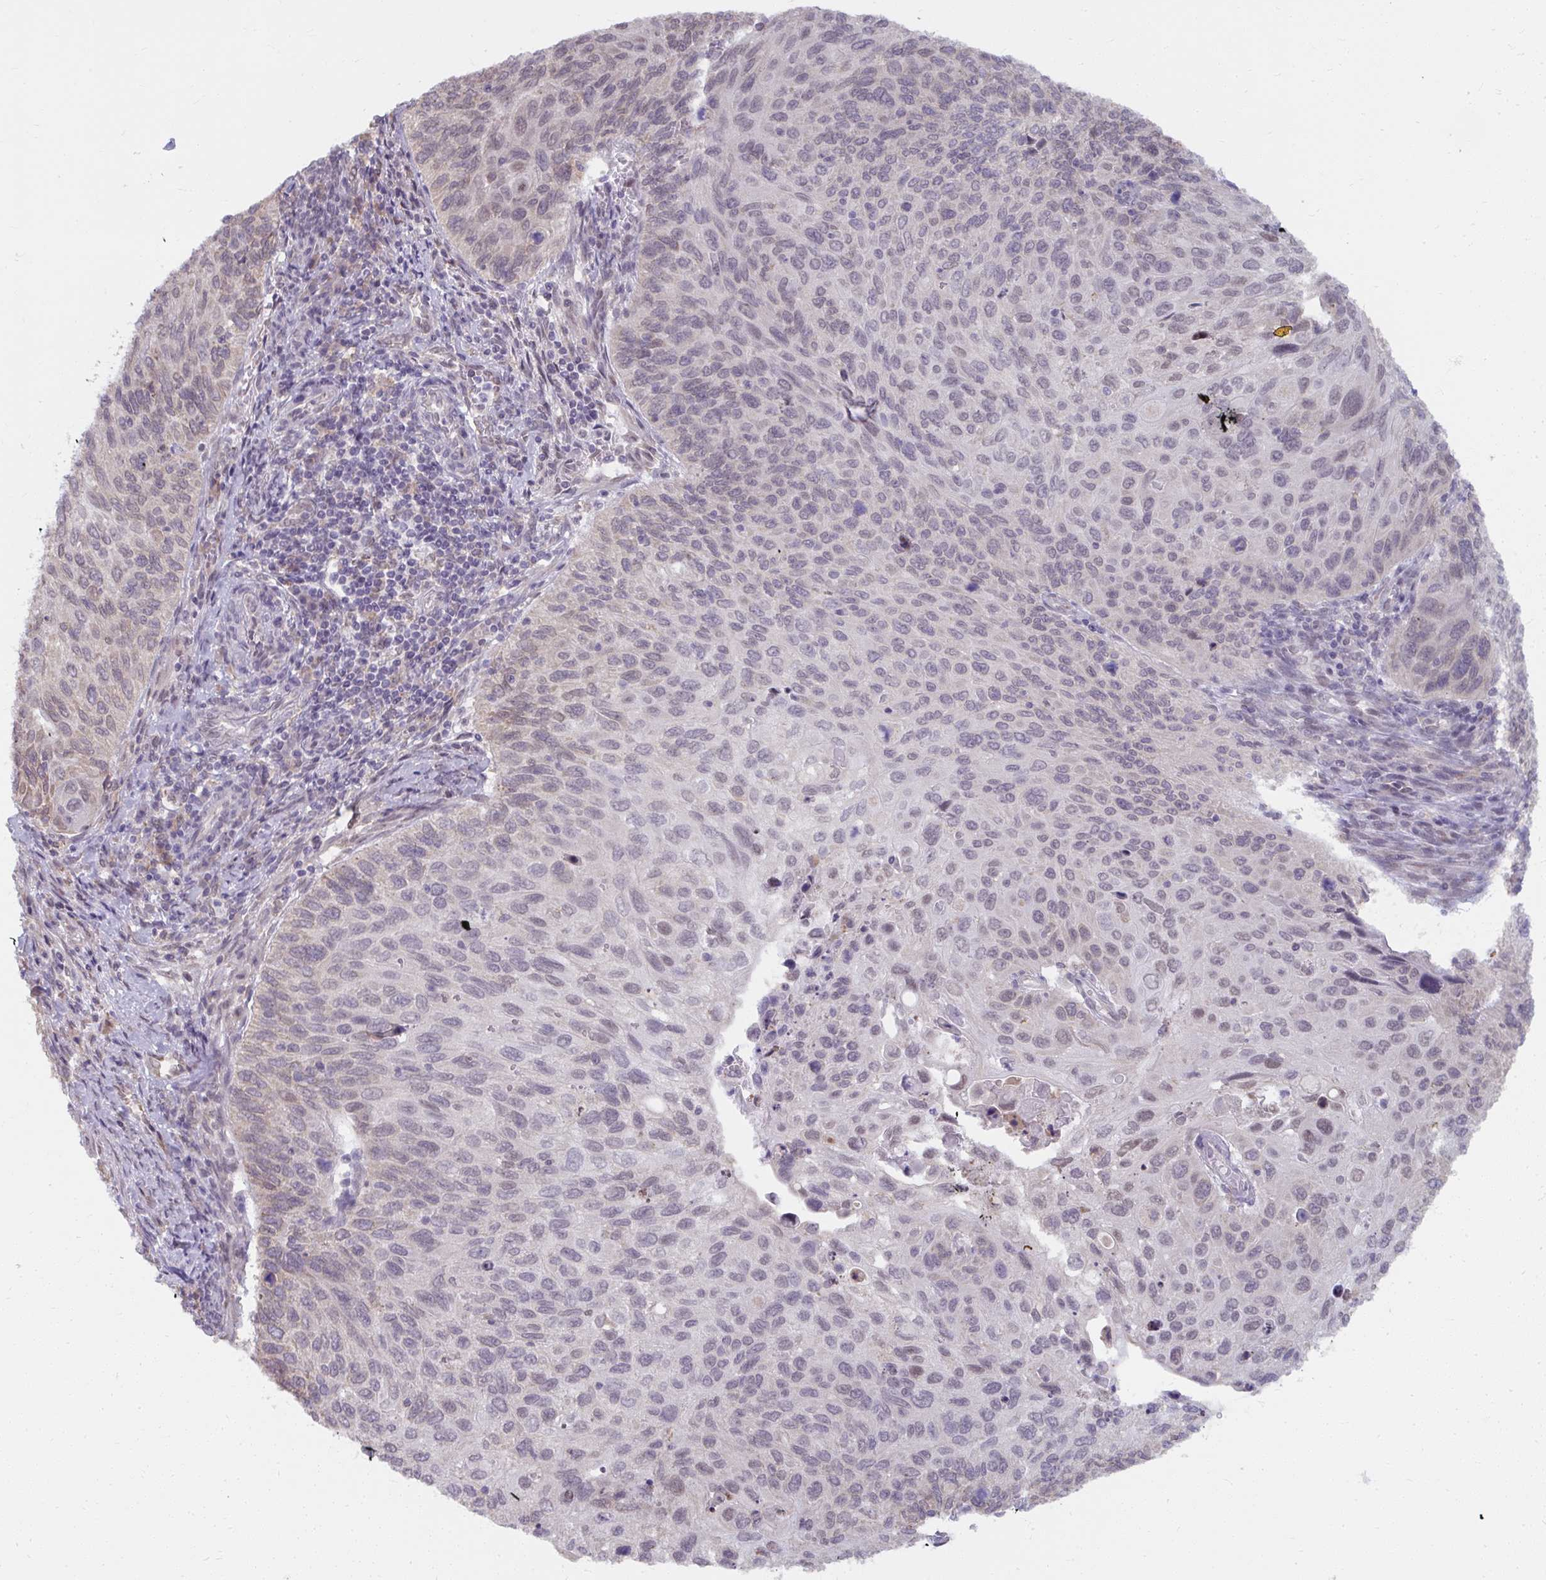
{"staining": {"intensity": "negative", "quantity": "none", "location": "none"}, "tissue": "cervical cancer", "cell_type": "Tumor cells", "image_type": "cancer", "snomed": [{"axis": "morphology", "description": "Squamous cell carcinoma, NOS"}, {"axis": "topography", "description": "Cervix"}], "caption": "The histopathology image demonstrates no staining of tumor cells in cervical cancer (squamous cell carcinoma).", "gene": "NMNAT1", "patient": {"sex": "female", "age": 70}}